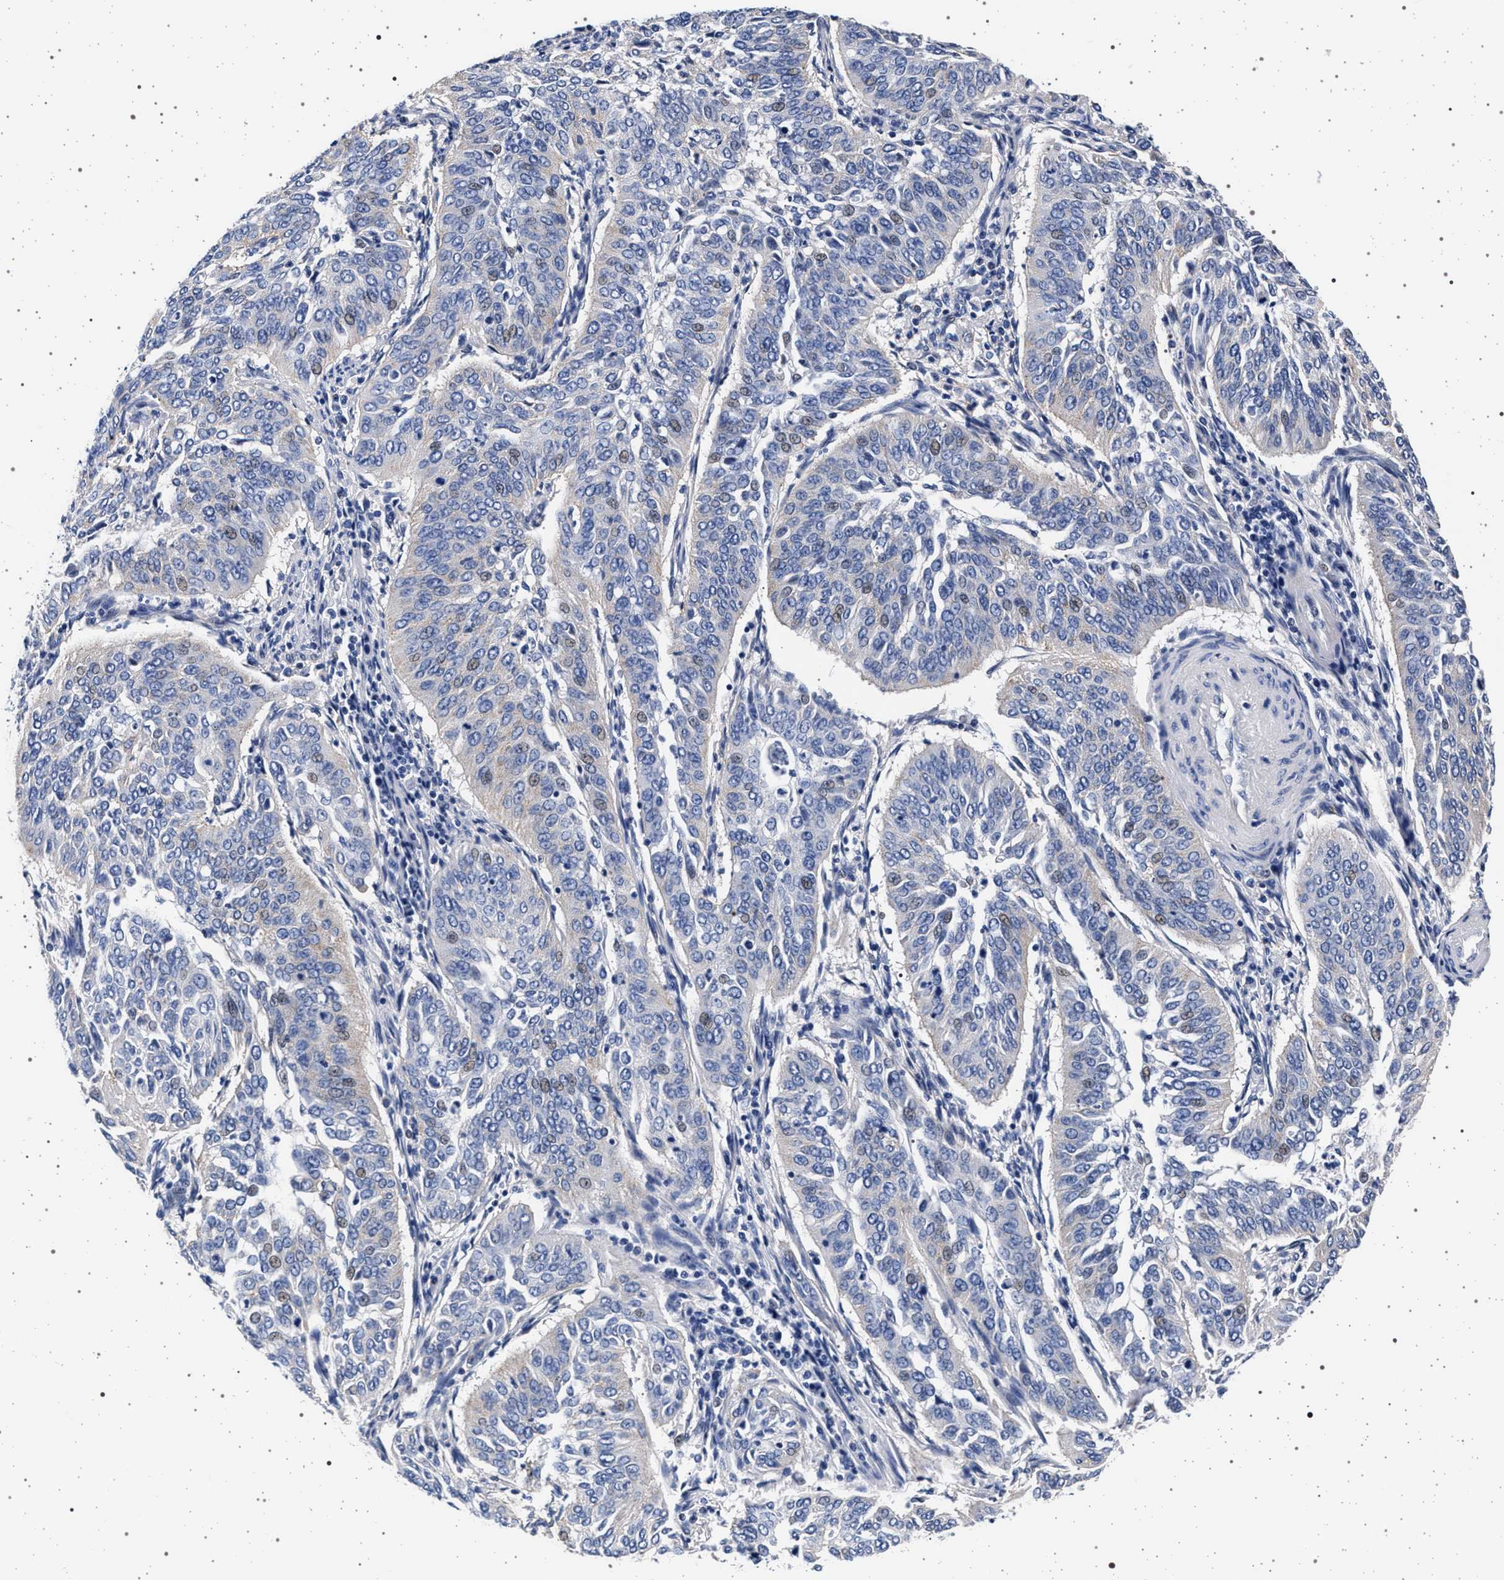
{"staining": {"intensity": "negative", "quantity": "none", "location": "none"}, "tissue": "cervical cancer", "cell_type": "Tumor cells", "image_type": "cancer", "snomed": [{"axis": "morphology", "description": "Normal tissue, NOS"}, {"axis": "morphology", "description": "Squamous cell carcinoma, NOS"}, {"axis": "topography", "description": "Cervix"}], "caption": "Immunohistochemistry (IHC) of human cervical squamous cell carcinoma shows no positivity in tumor cells.", "gene": "SLC9A1", "patient": {"sex": "female", "age": 39}}